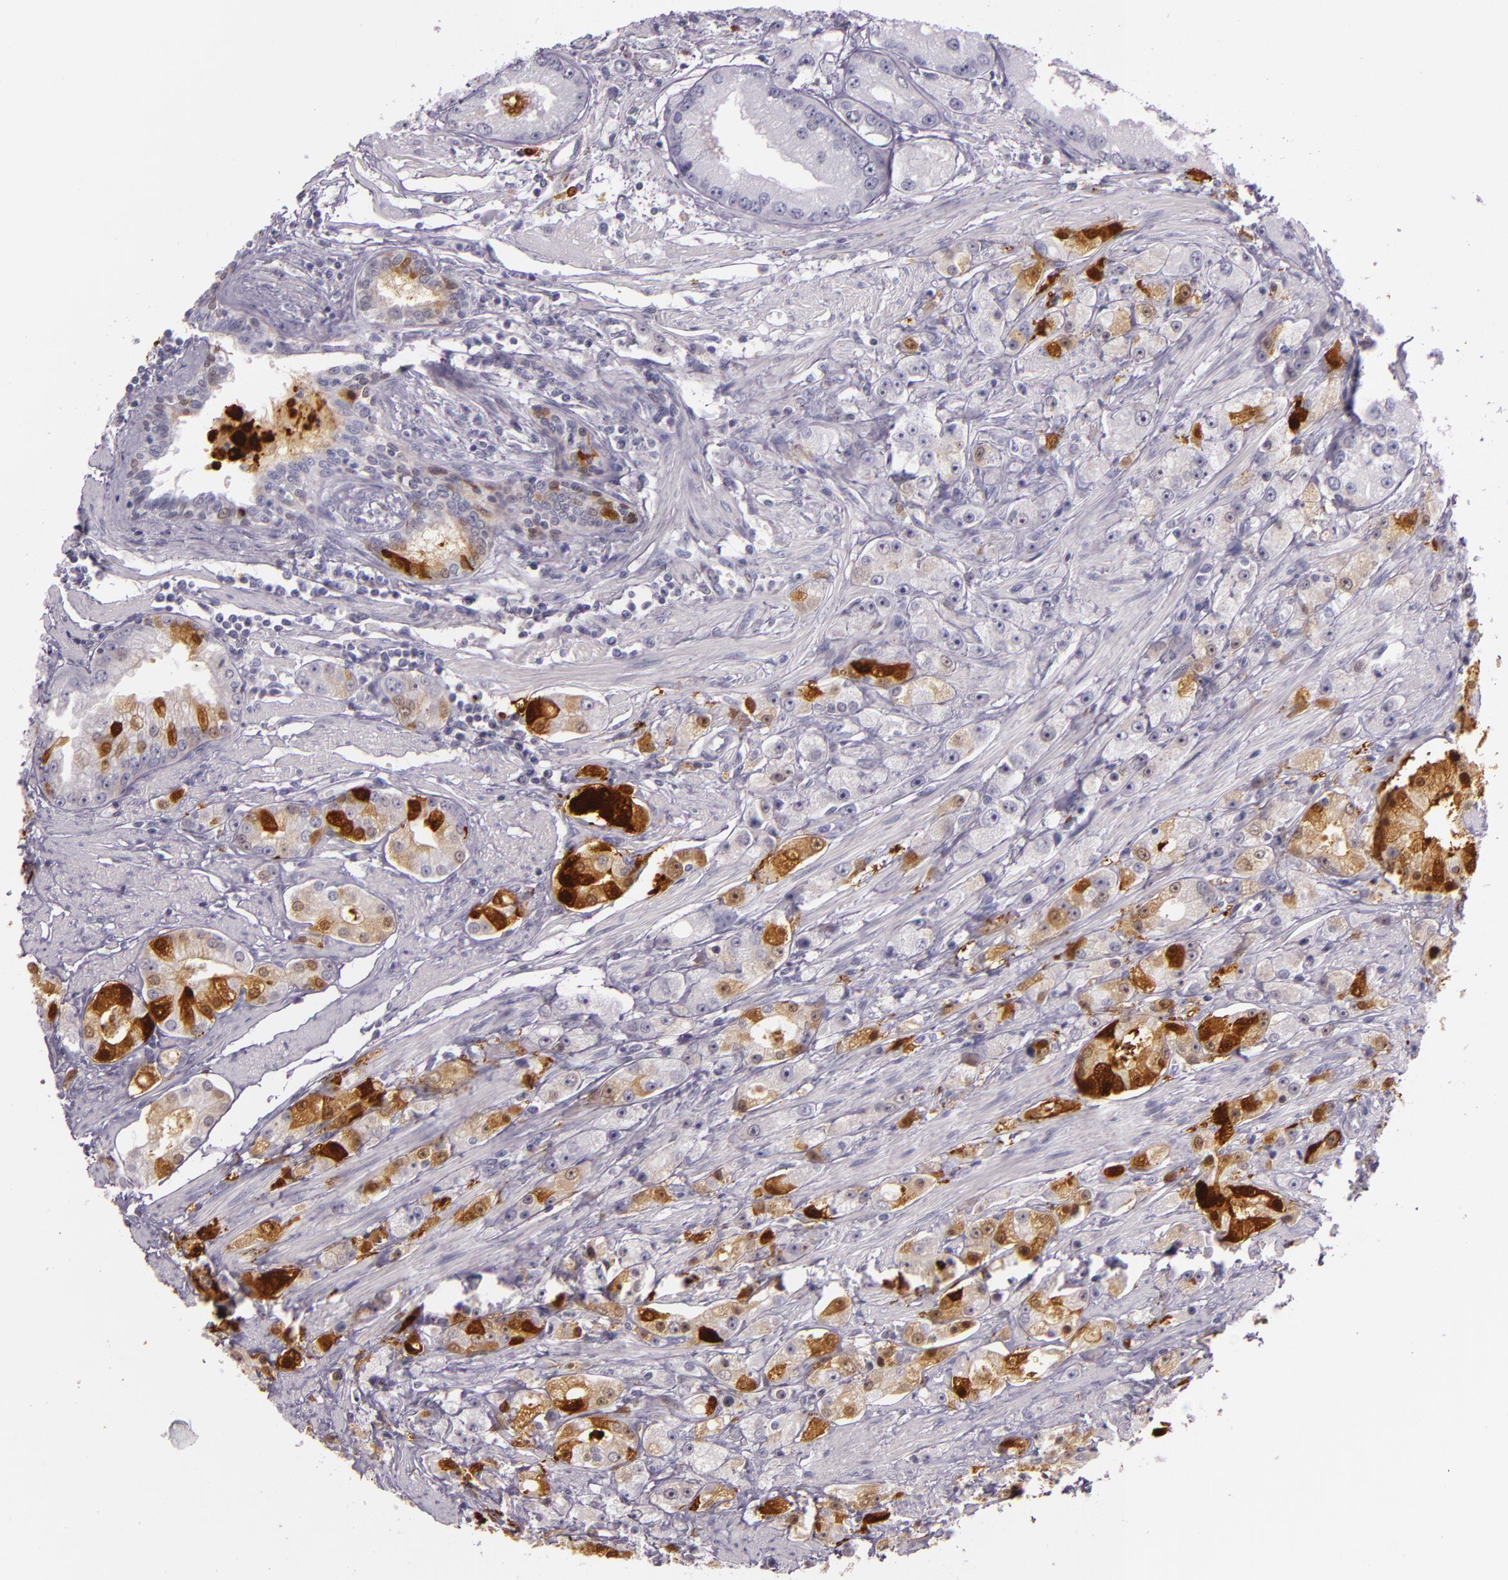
{"staining": {"intensity": "strong", "quantity": "<25%", "location": "nuclear"}, "tissue": "prostate cancer", "cell_type": "Tumor cells", "image_type": "cancer", "snomed": [{"axis": "morphology", "description": "Adenocarcinoma, Medium grade"}, {"axis": "topography", "description": "Prostate"}], "caption": "A histopathology image showing strong nuclear staining in about <25% of tumor cells in prostate cancer, as visualized by brown immunohistochemical staining.", "gene": "MT1A", "patient": {"sex": "male", "age": 72}}